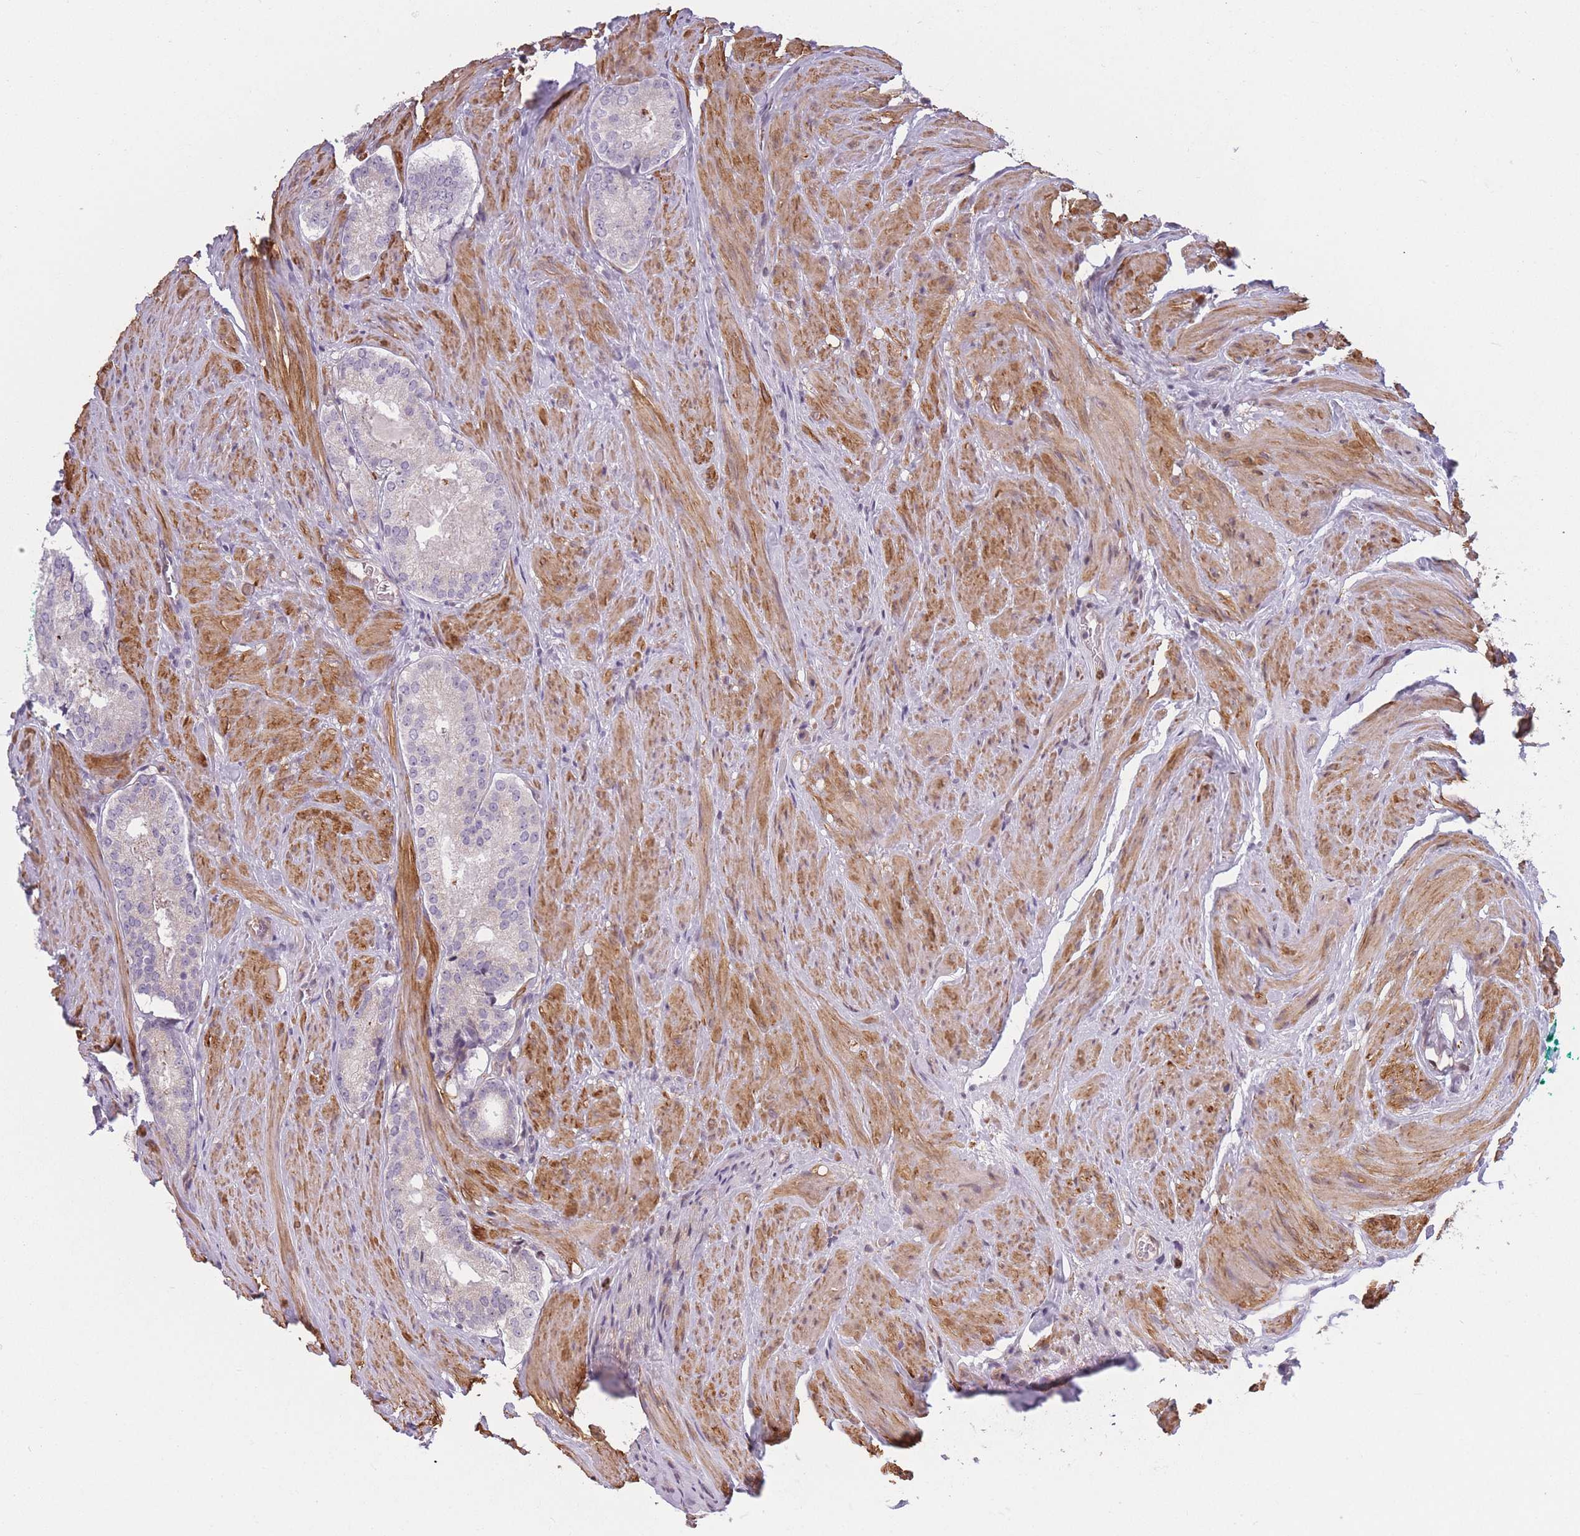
{"staining": {"intensity": "negative", "quantity": "none", "location": "none"}, "tissue": "prostate cancer", "cell_type": "Tumor cells", "image_type": "cancer", "snomed": [{"axis": "morphology", "description": "Adenocarcinoma, Low grade"}, {"axis": "topography", "description": "Prostate"}], "caption": "Protein analysis of prostate cancer (low-grade adenocarcinoma) displays no significant expression in tumor cells. The staining was performed using DAB (3,3'-diaminobenzidine) to visualize the protein expression in brown, while the nuclei were stained in blue with hematoxylin (Magnification: 20x).", "gene": "SLC7A6", "patient": {"sex": "male", "age": 54}}